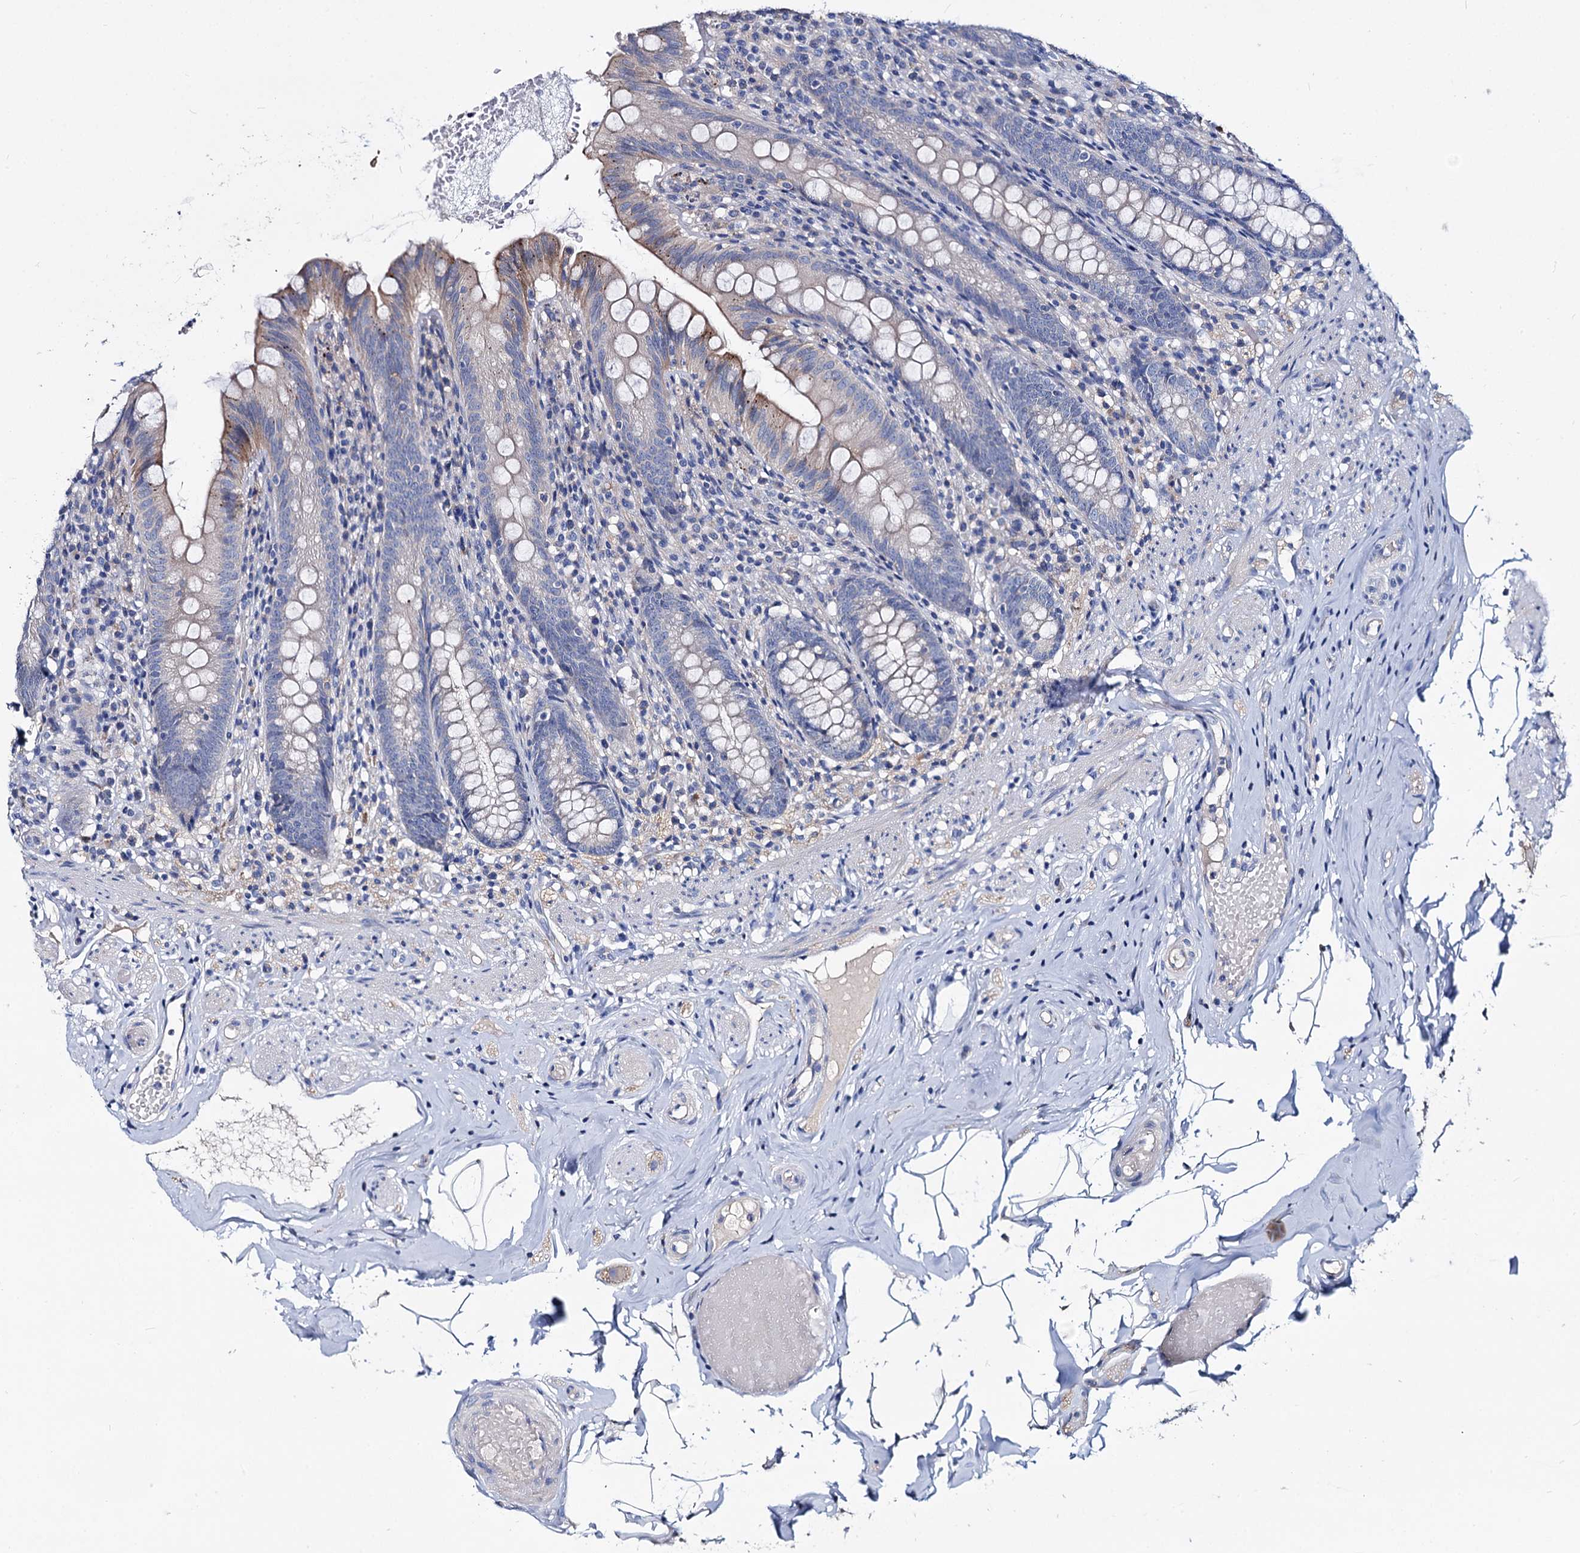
{"staining": {"intensity": "moderate", "quantity": "<25%", "location": "cytoplasmic/membranous"}, "tissue": "appendix", "cell_type": "Glandular cells", "image_type": "normal", "snomed": [{"axis": "morphology", "description": "Normal tissue, NOS"}, {"axis": "topography", "description": "Appendix"}], "caption": "About <25% of glandular cells in unremarkable human appendix exhibit moderate cytoplasmic/membranous protein positivity as visualized by brown immunohistochemical staining.", "gene": "DYDC2", "patient": {"sex": "male", "age": 55}}